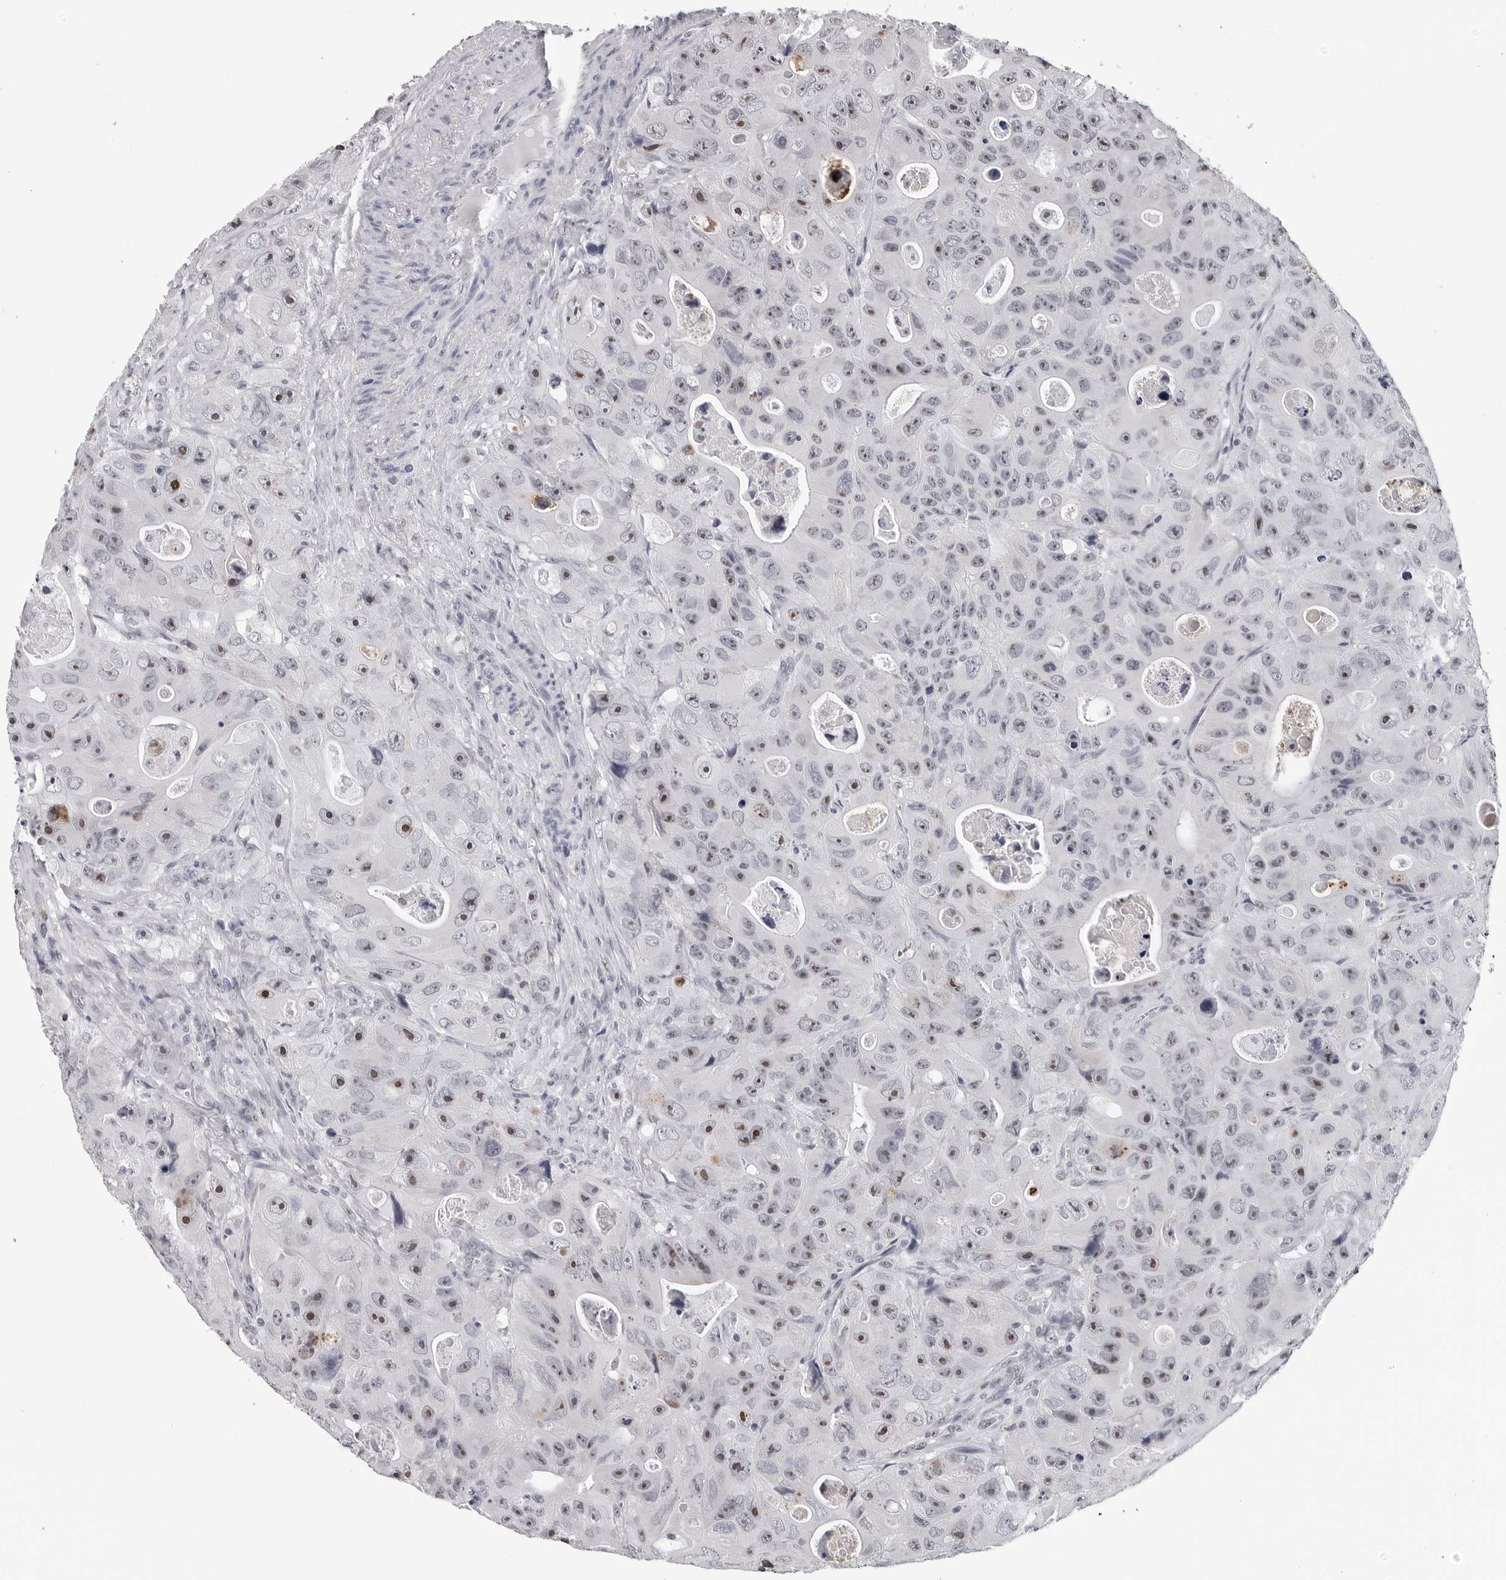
{"staining": {"intensity": "moderate", "quantity": ">75%", "location": "nuclear"}, "tissue": "colorectal cancer", "cell_type": "Tumor cells", "image_type": "cancer", "snomed": [{"axis": "morphology", "description": "Adenocarcinoma, NOS"}, {"axis": "topography", "description": "Colon"}], "caption": "Colorectal adenocarcinoma was stained to show a protein in brown. There is medium levels of moderate nuclear positivity in approximately >75% of tumor cells. The protein of interest is shown in brown color, while the nuclei are stained blue.", "gene": "GNL2", "patient": {"sex": "female", "age": 46}}